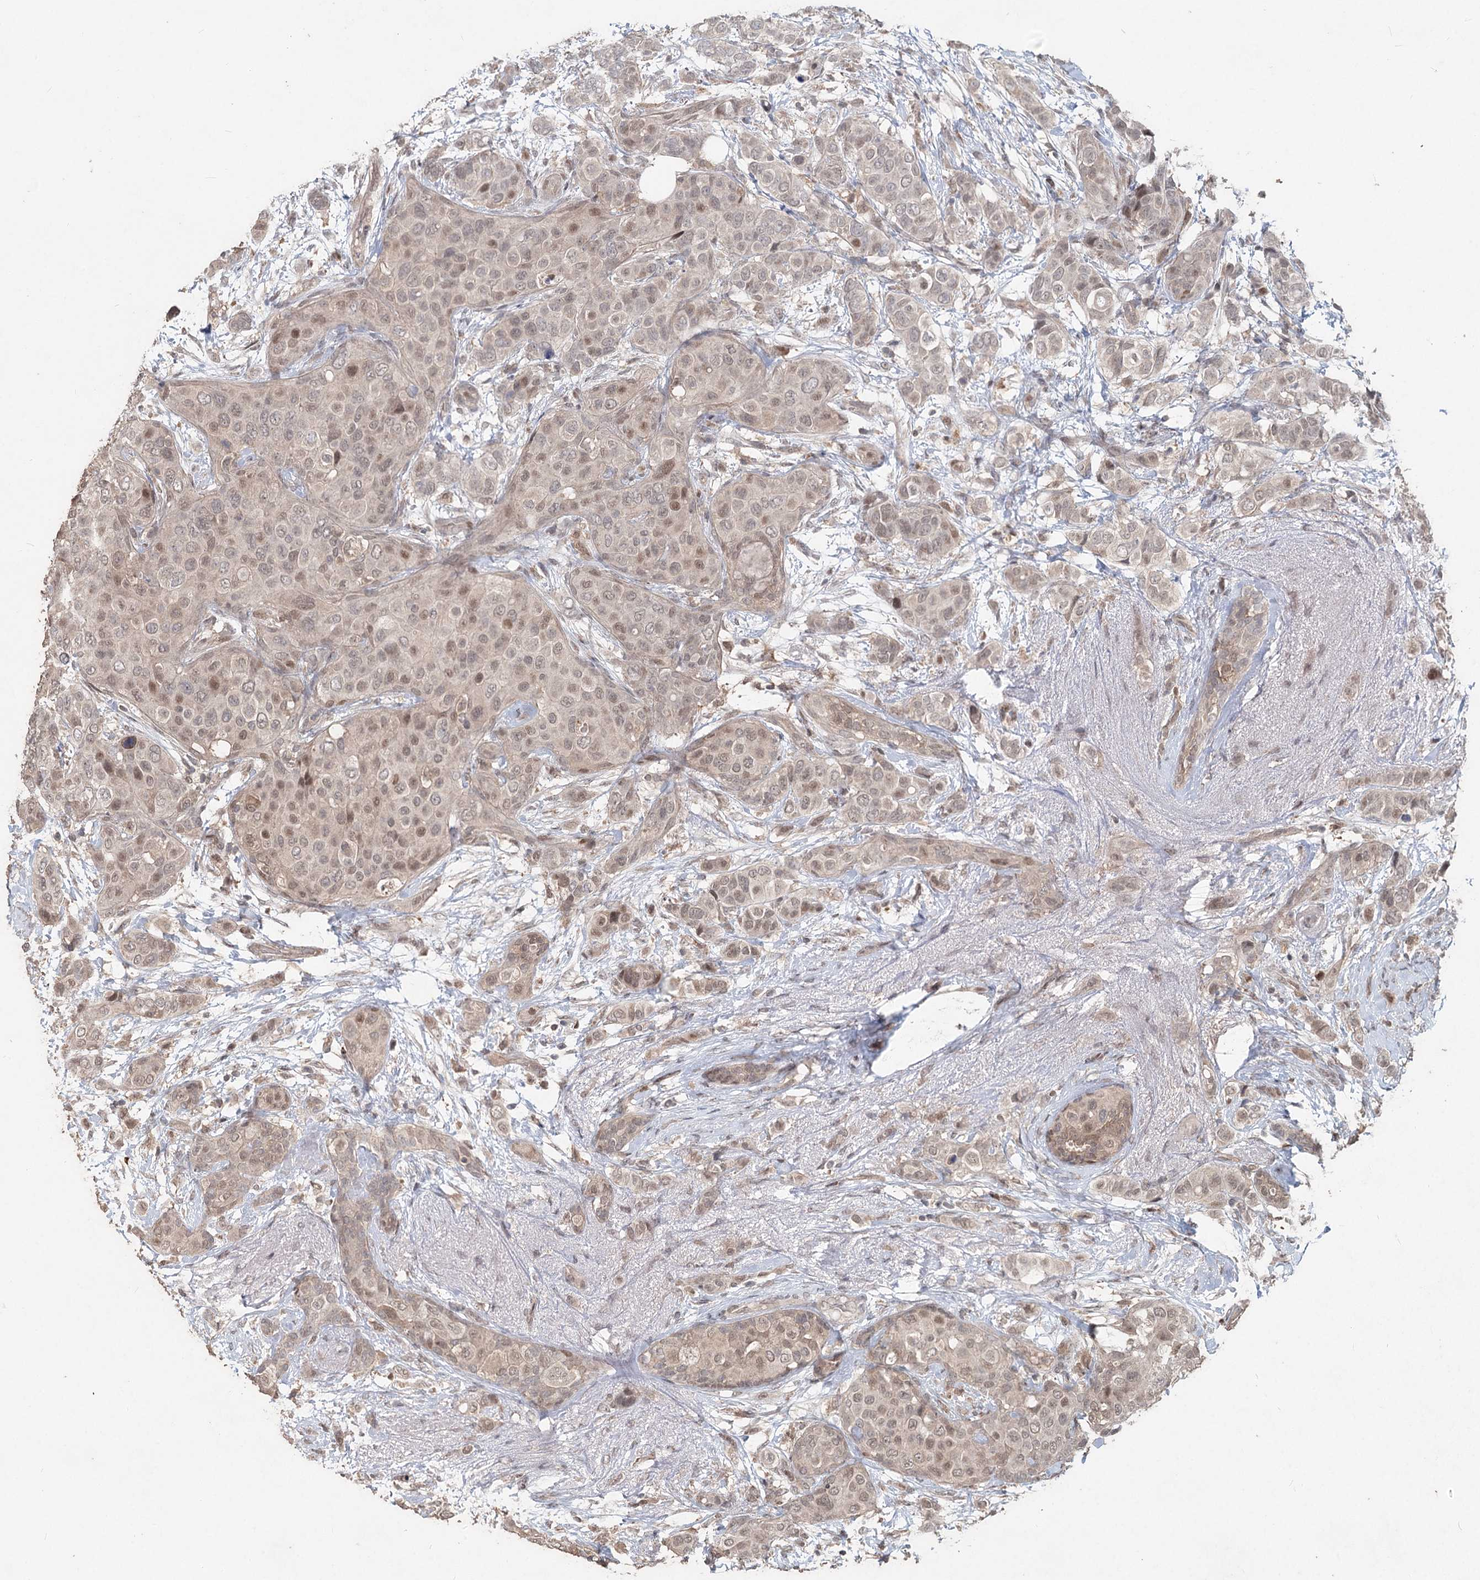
{"staining": {"intensity": "moderate", "quantity": "<25%", "location": "nuclear"}, "tissue": "breast cancer", "cell_type": "Tumor cells", "image_type": "cancer", "snomed": [{"axis": "morphology", "description": "Lobular carcinoma"}, {"axis": "topography", "description": "Breast"}], "caption": "DAB immunohistochemical staining of human lobular carcinoma (breast) reveals moderate nuclear protein positivity in about <25% of tumor cells.", "gene": "FBXO7", "patient": {"sex": "female", "age": 51}}